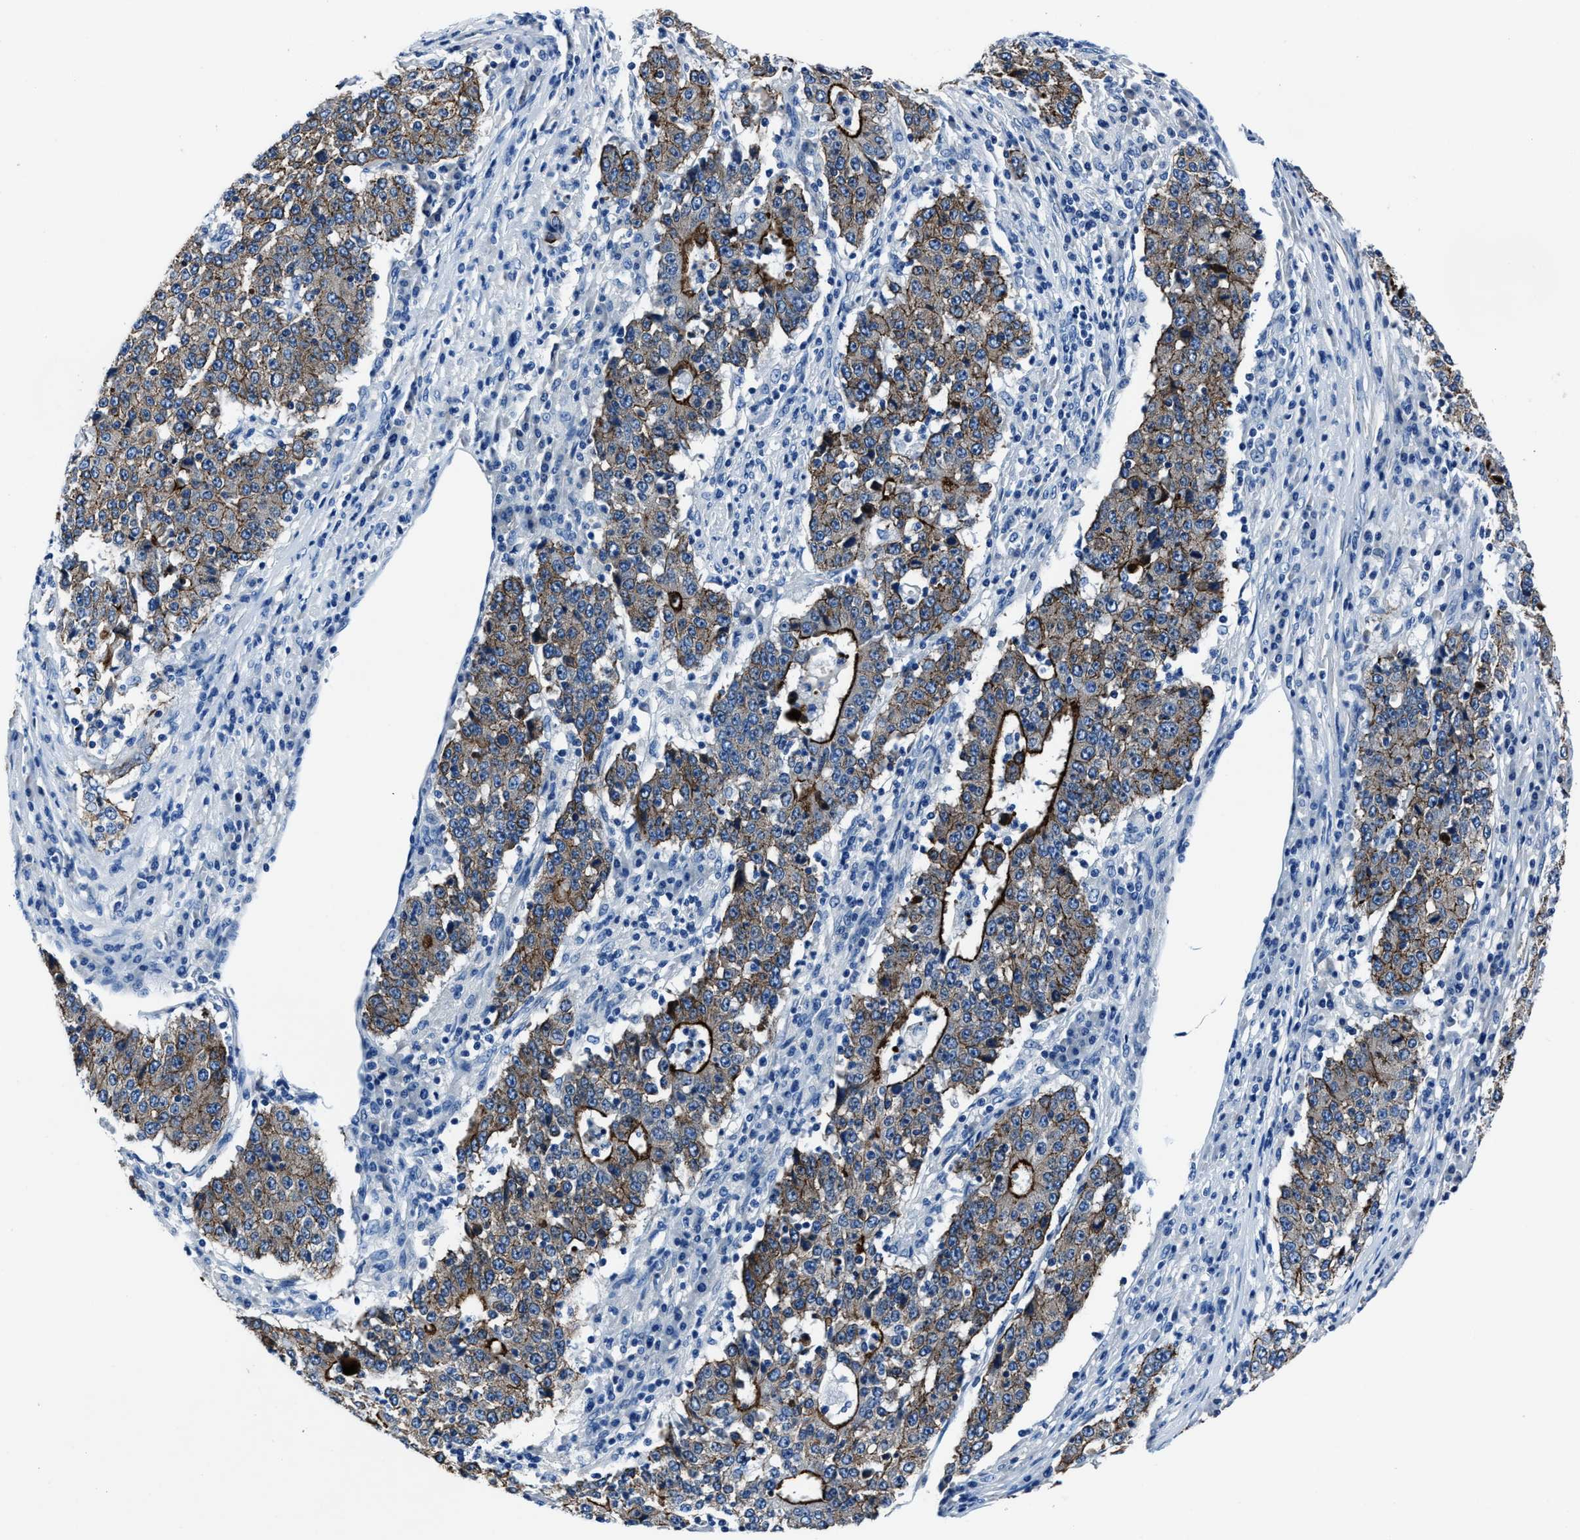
{"staining": {"intensity": "strong", "quantity": ">75%", "location": "cytoplasmic/membranous"}, "tissue": "stomach cancer", "cell_type": "Tumor cells", "image_type": "cancer", "snomed": [{"axis": "morphology", "description": "Adenocarcinoma, NOS"}, {"axis": "topography", "description": "Stomach"}], "caption": "A high amount of strong cytoplasmic/membranous expression is appreciated in approximately >75% of tumor cells in stomach cancer (adenocarcinoma) tissue. (Brightfield microscopy of DAB IHC at high magnification).", "gene": "LMO7", "patient": {"sex": "male", "age": 59}}